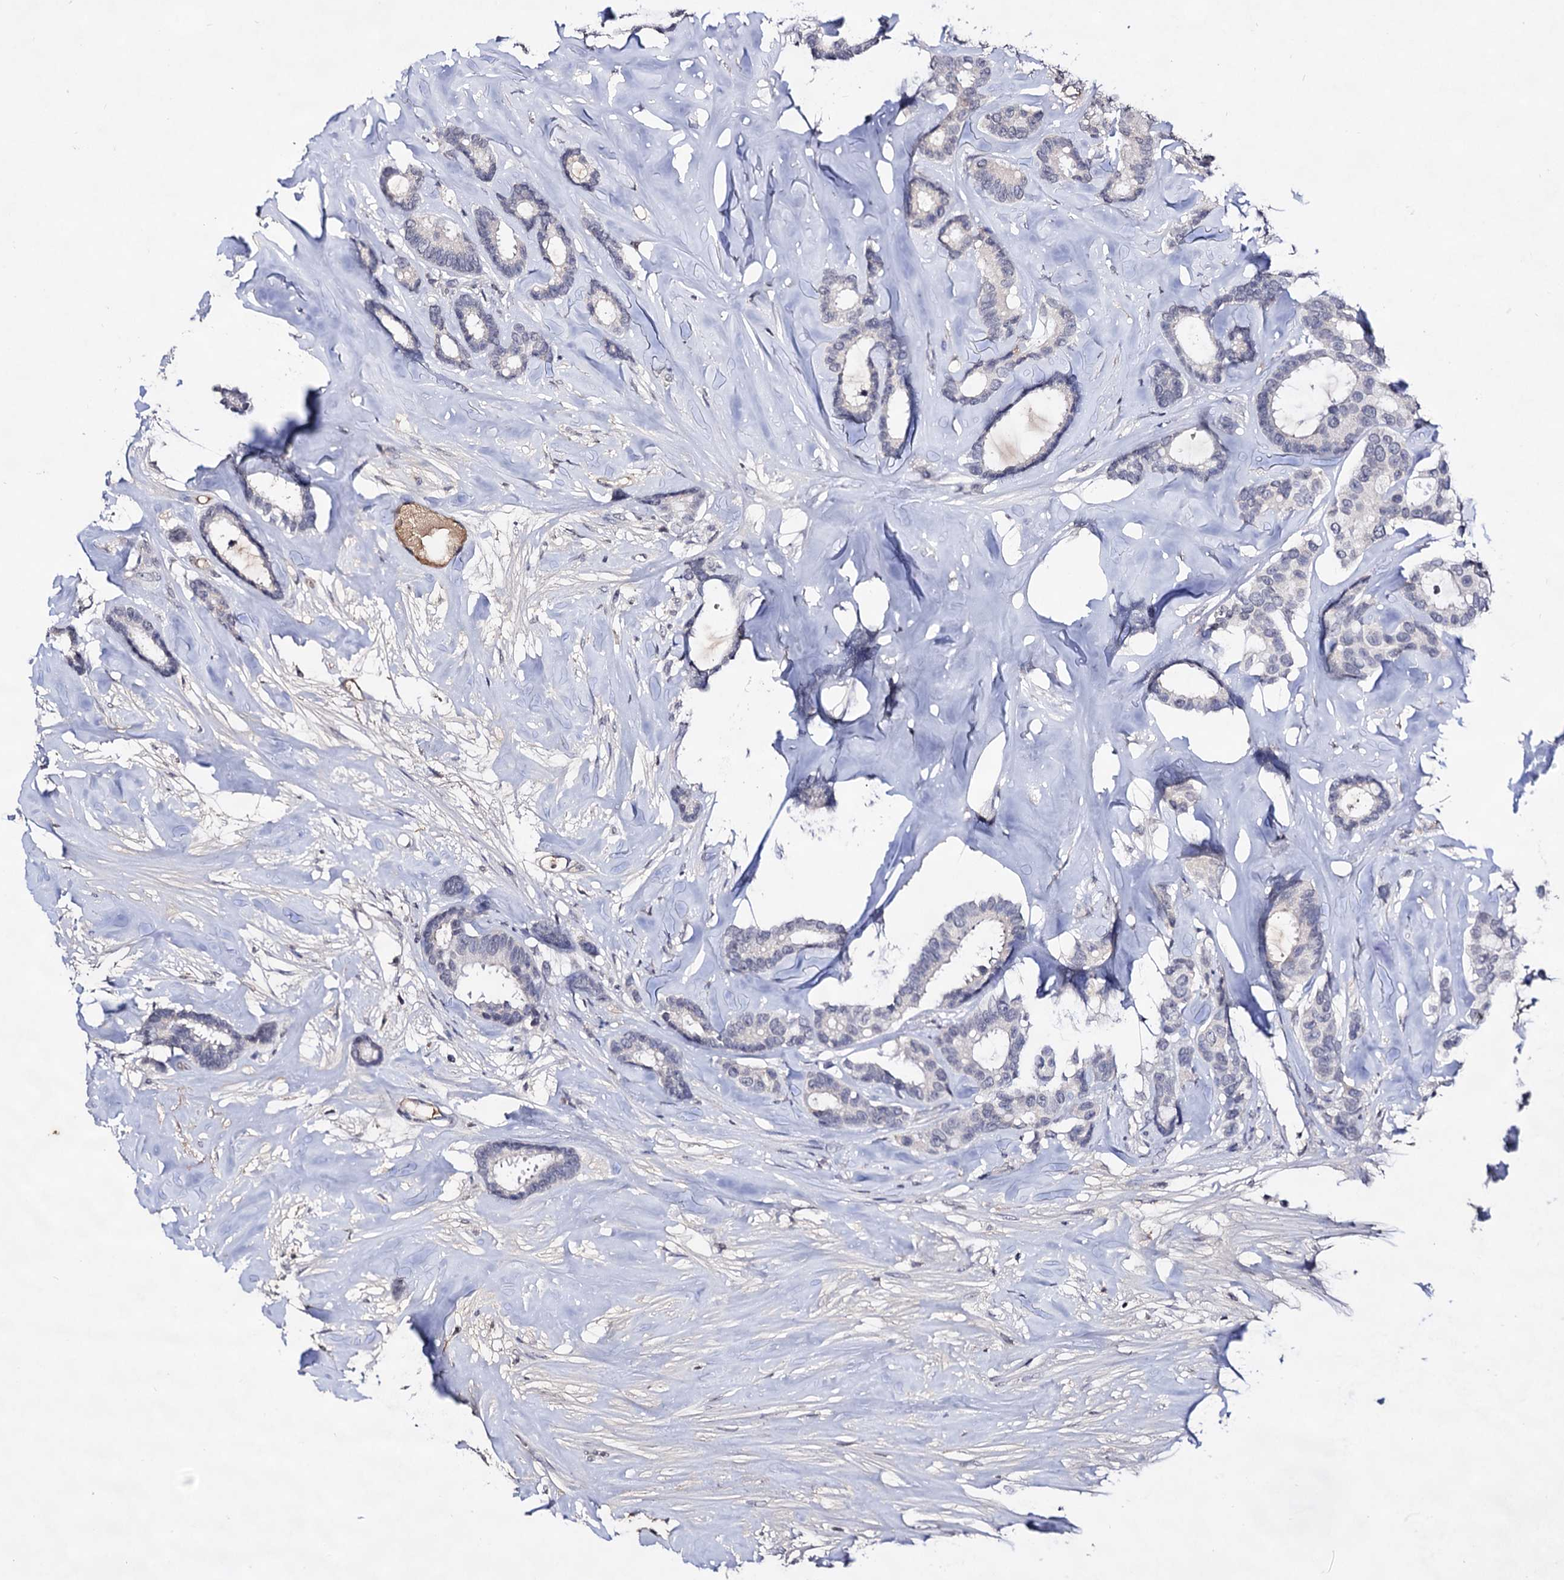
{"staining": {"intensity": "negative", "quantity": "none", "location": "none"}, "tissue": "breast cancer", "cell_type": "Tumor cells", "image_type": "cancer", "snomed": [{"axis": "morphology", "description": "Duct carcinoma"}, {"axis": "topography", "description": "Breast"}], "caption": "An immunohistochemistry image of invasive ductal carcinoma (breast) is shown. There is no staining in tumor cells of invasive ductal carcinoma (breast).", "gene": "PLIN1", "patient": {"sex": "female", "age": 87}}